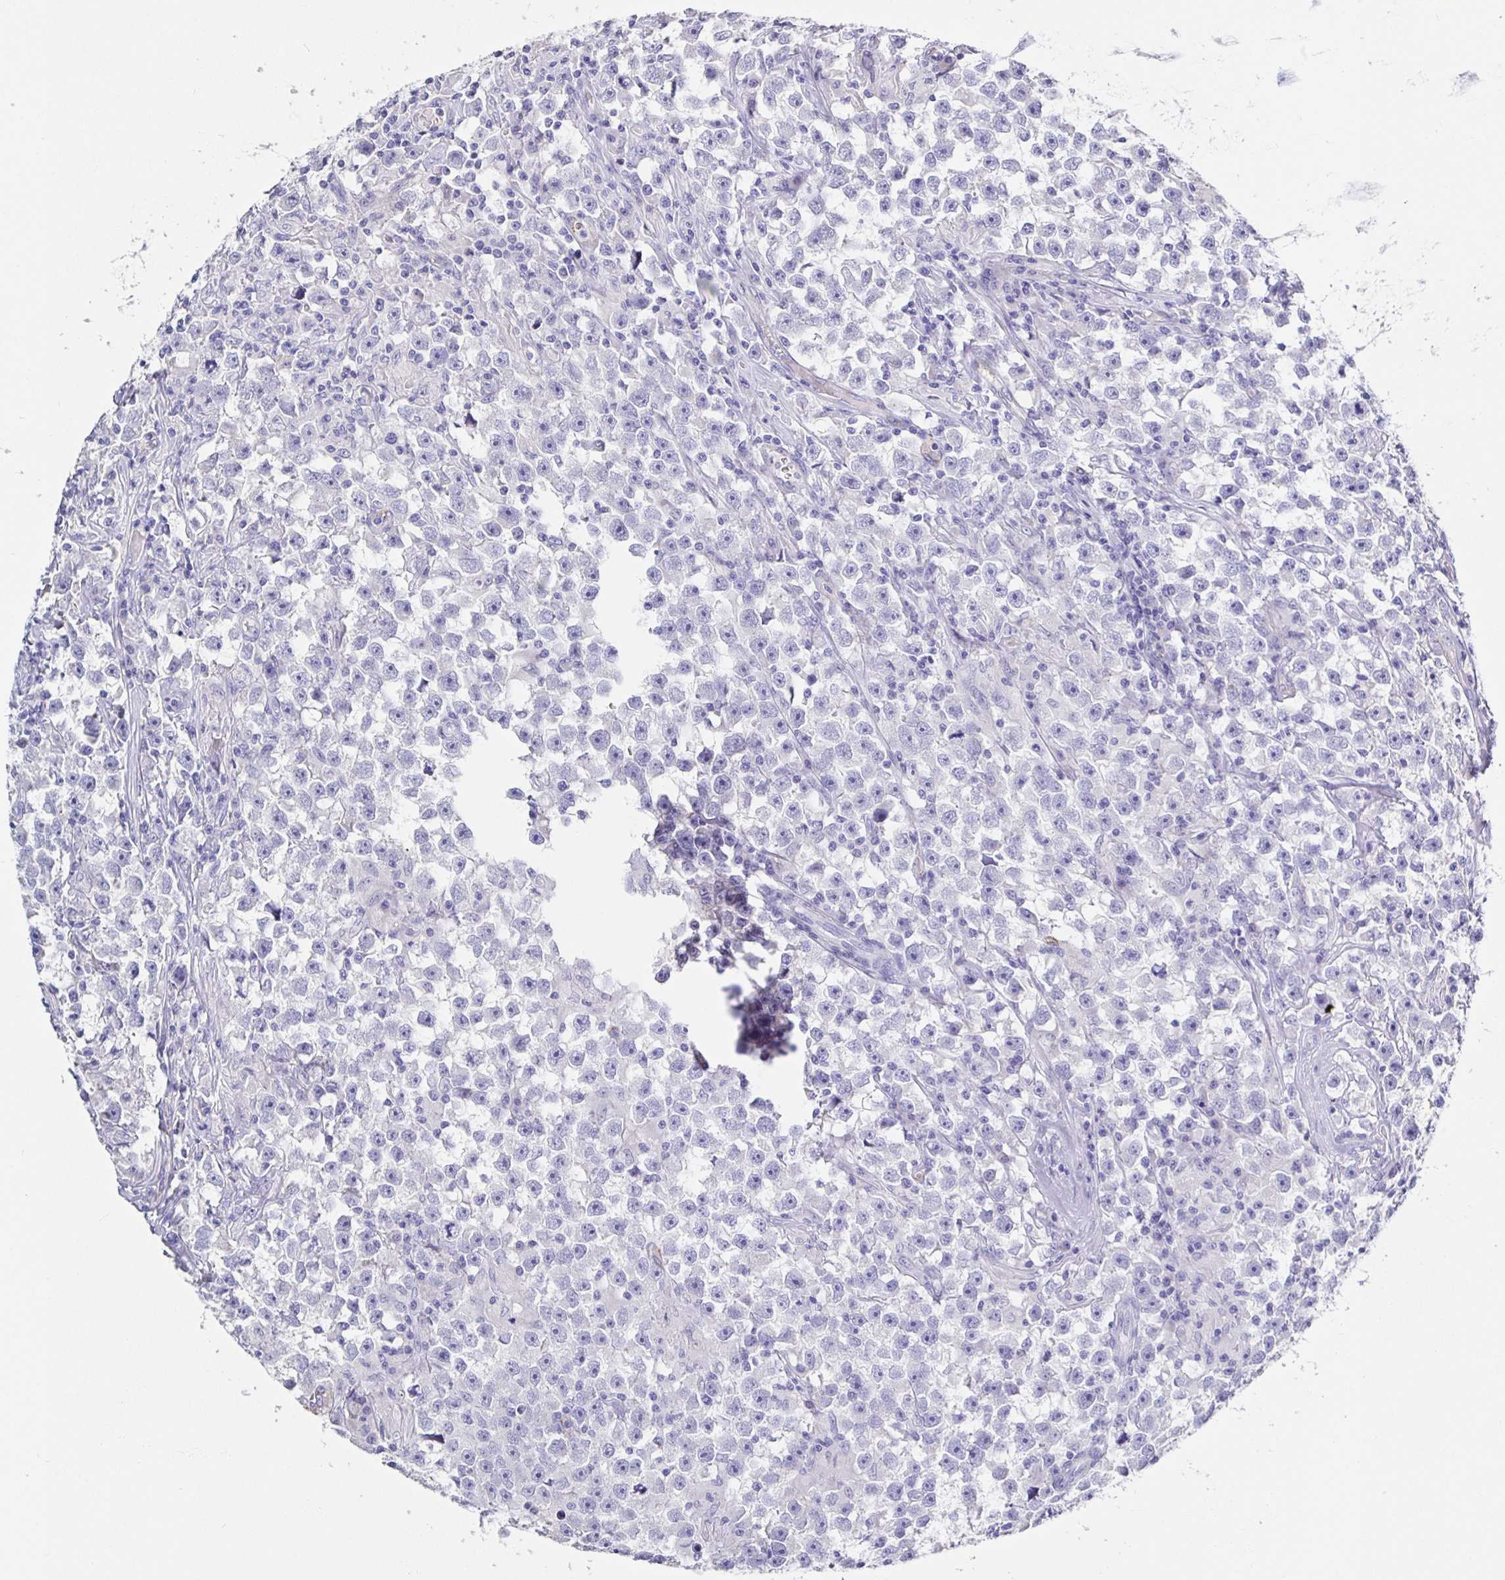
{"staining": {"intensity": "negative", "quantity": "none", "location": "none"}, "tissue": "testis cancer", "cell_type": "Tumor cells", "image_type": "cancer", "snomed": [{"axis": "morphology", "description": "Seminoma, NOS"}, {"axis": "topography", "description": "Testis"}], "caption": "Immunohistochemistry (IHC) of human testis cancer displays no staining in tumor cells.", "gene": "MAOA", "patient": {"sex": "male", "age": 33}}